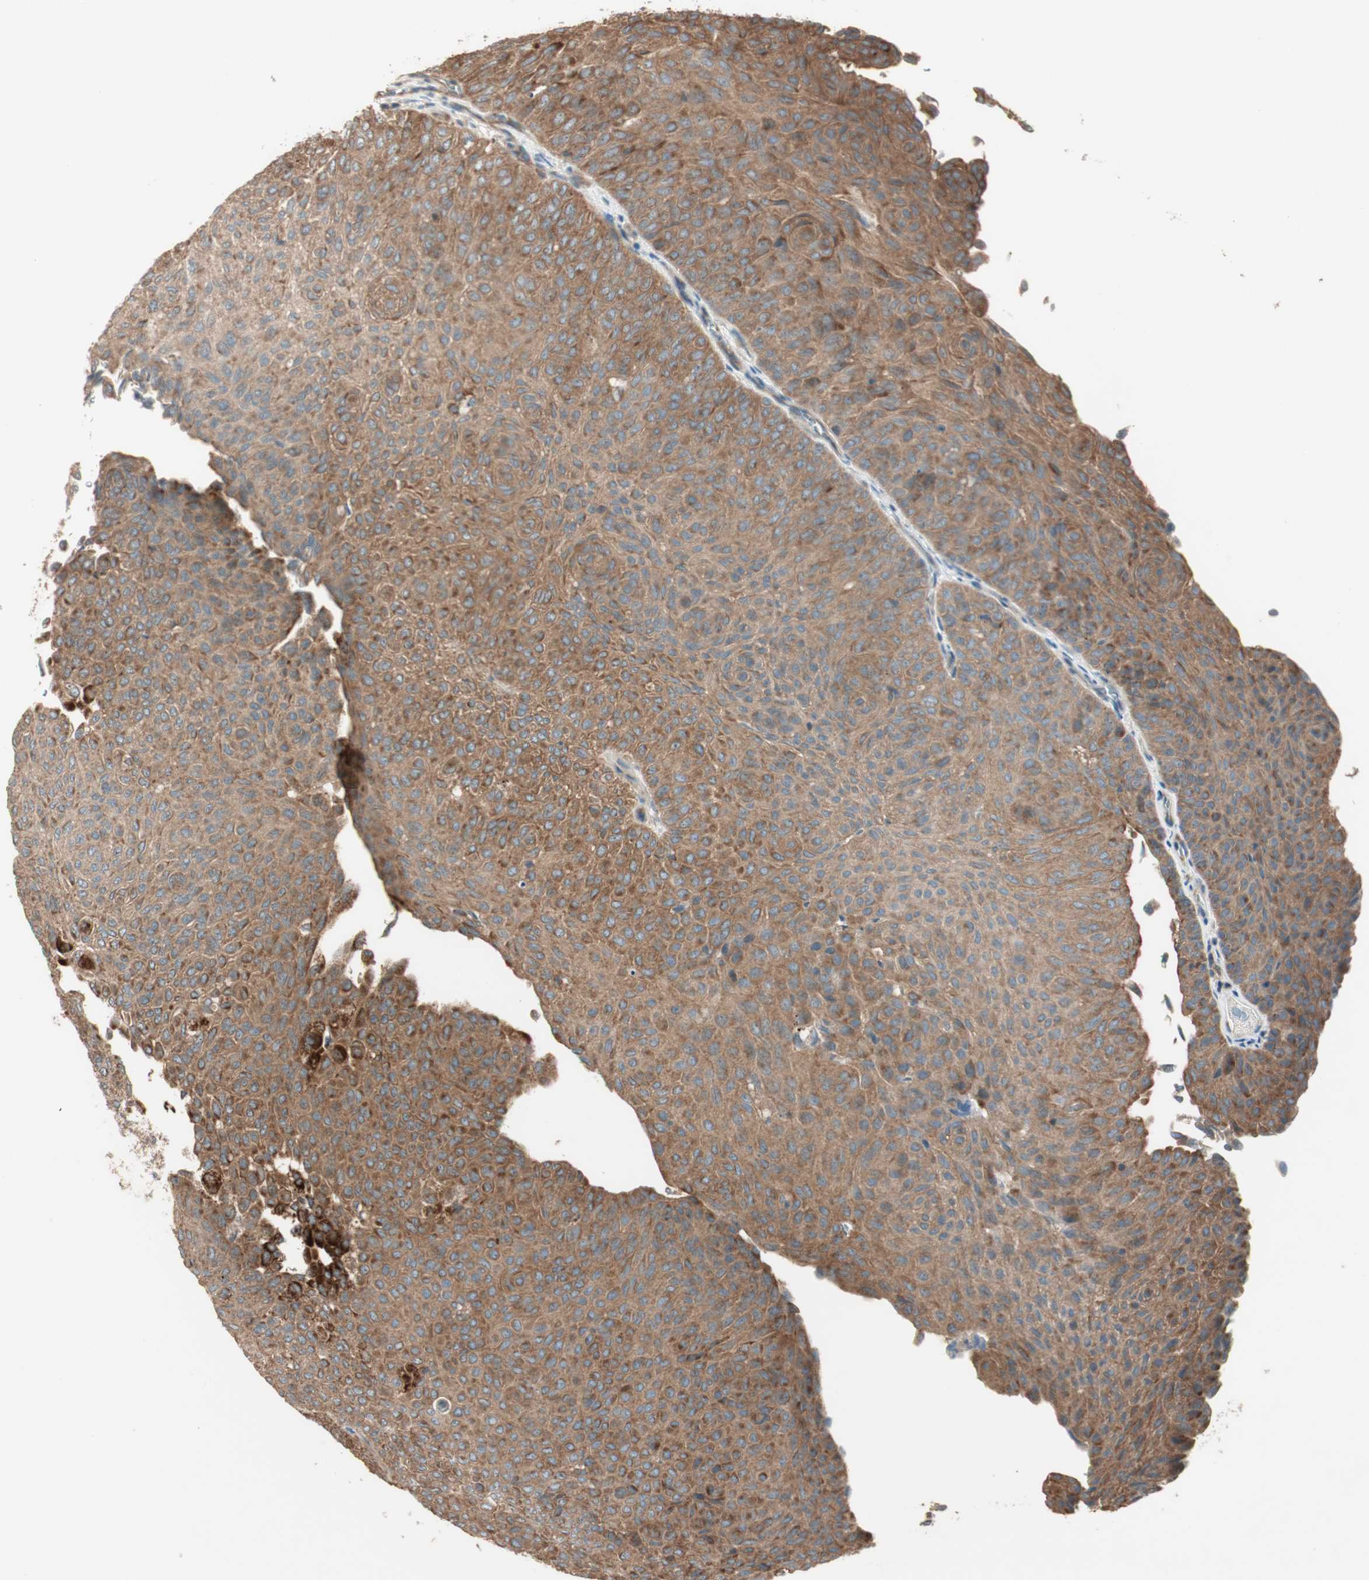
{"staining": {"intensity": "strong", "quantity": ">75%", "location": "cytoplasmic/membranous"}, "tissue": "urothelial cancer", "cell_type": "Tumor cells", "image_type": "cancer", "snomed": [{"axis": "morphology", "description": "Urothelial carcinoma, Low grade"}, {"axis": "topography", "description": "Urinary bladder"}], "caption": "Immunohistochemistry photomicrograph of human urothelial cancer stained for a protein (brown), which exhibits high levels of strong cytoplasmic/membranous positivity in about >75% of tumor cells.", "gene": "CC2D1A", "patient": {"sex": "male", "age": 78}}